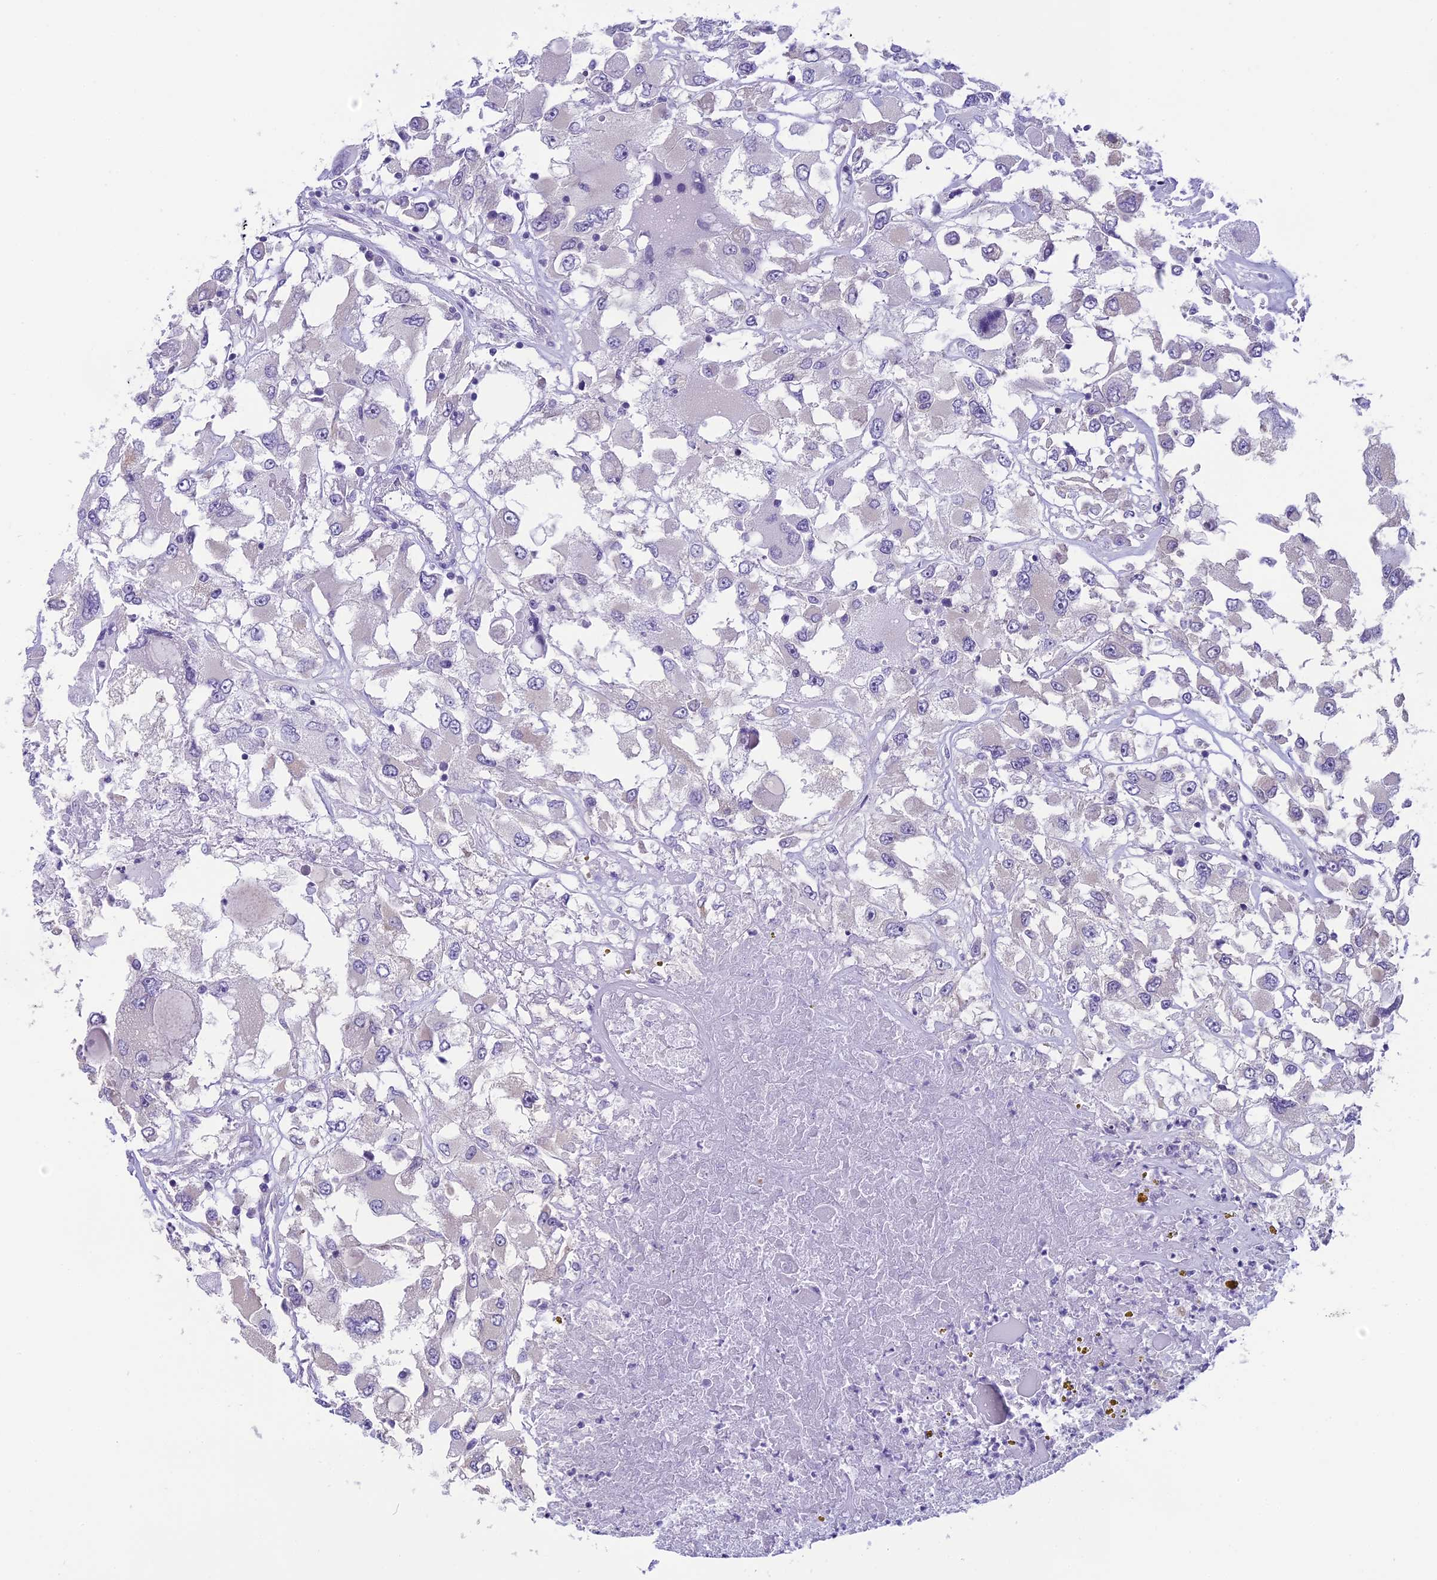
{"staining": {"intensity": "negative", "quantity": "none", "location": "none"}, "tissue": "renal cancer", "cell_type": "Tumor cells", "image_type": "cancer", "snomed": [{"axis": "morphology", "description": "Adenocarcinoma, NOS"}, {"axis": "topography", "description": "Kidney"}], "caption": "An immunohistochemistry (IHC) image of adenocarcinoma (renal) is shown. There is no staining in tumor cells of adenocarcinoma (renal).", "gene": "ARHGEF37", "patient": {"sex": "female", "age": 52}}